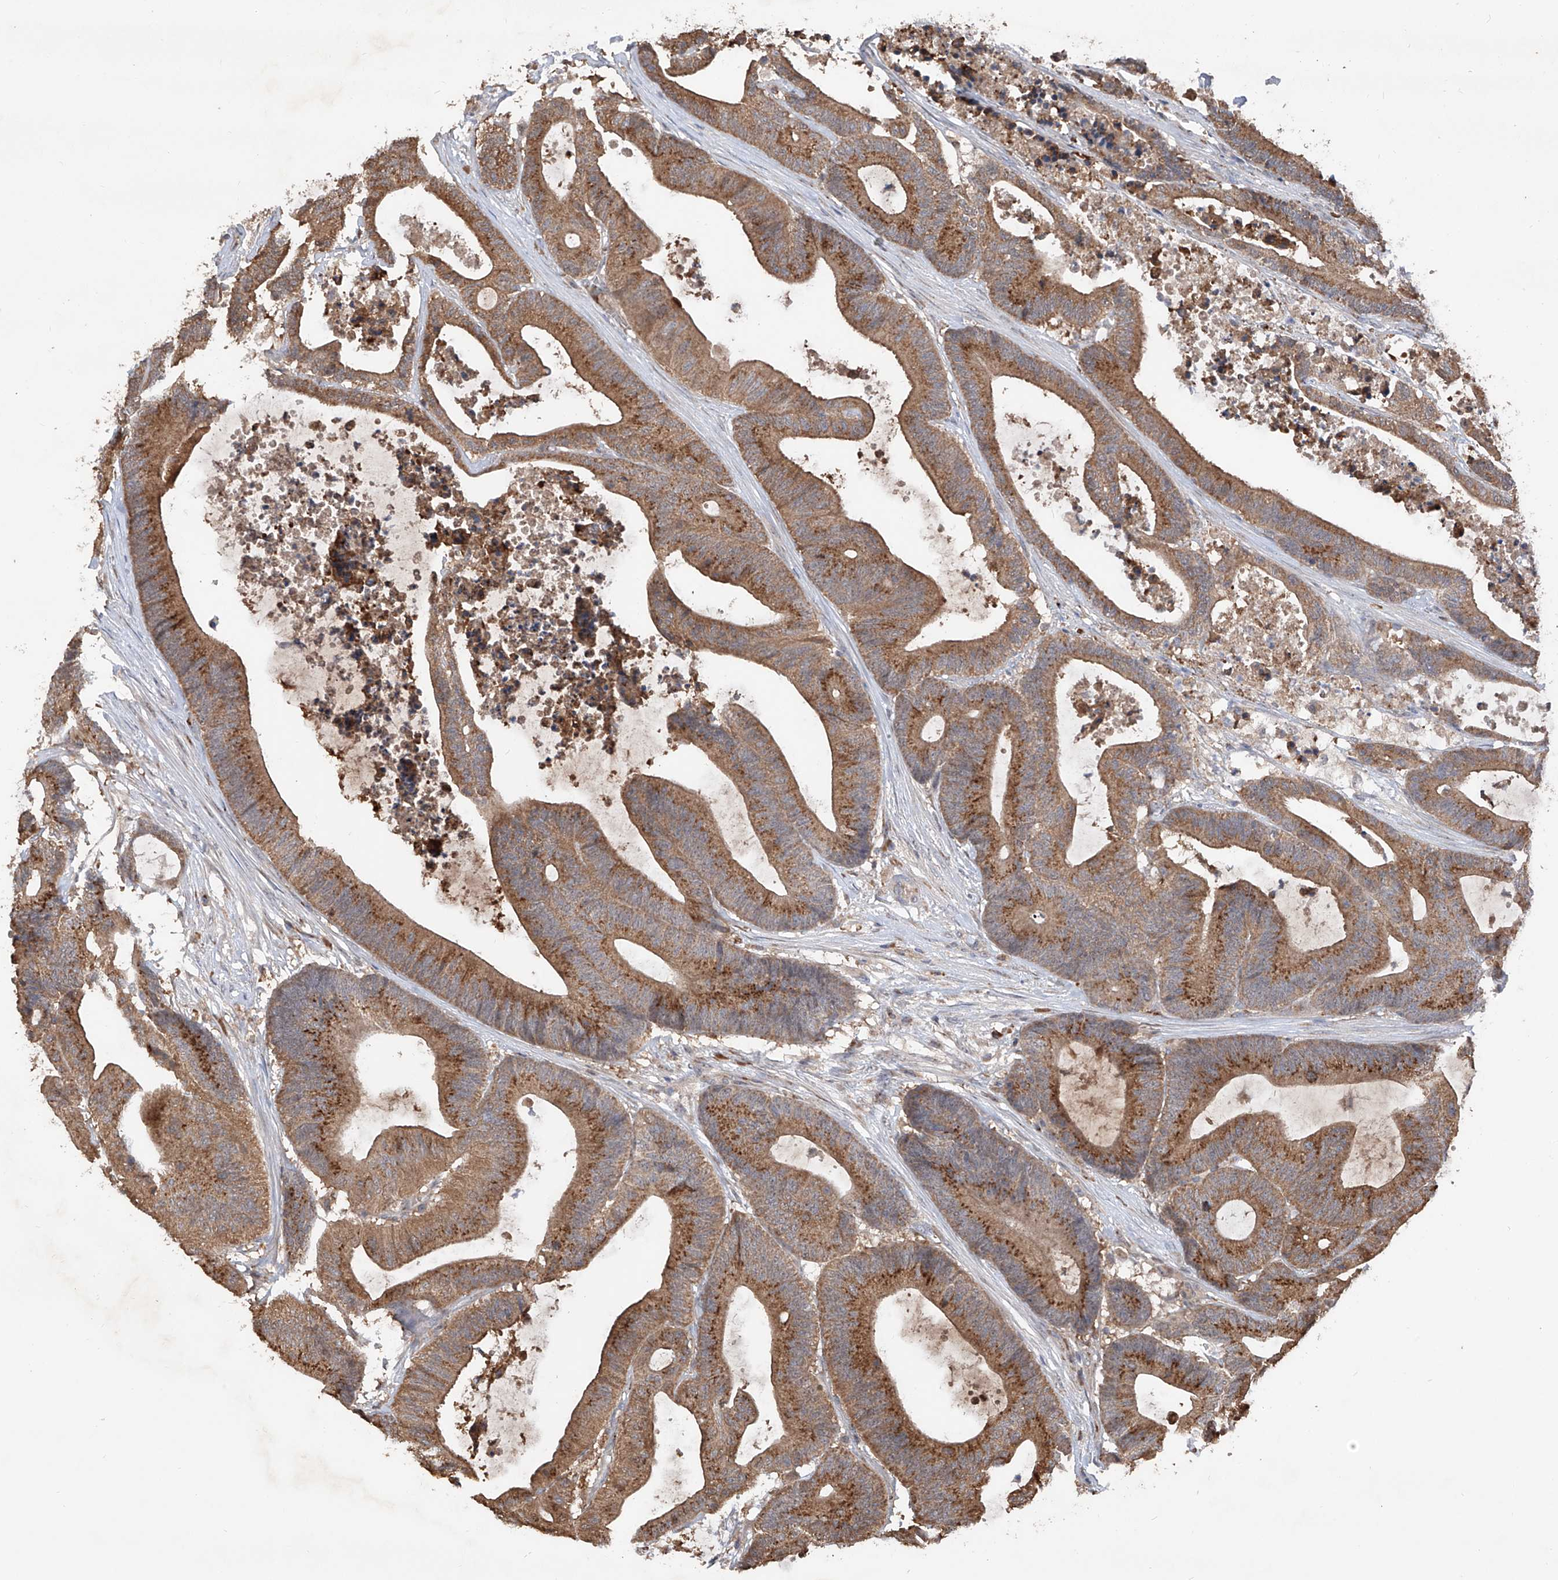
{"staining": {"intensity": "moderate", "quantity": ">75%", "location": "cytoplasmic/membranous"}, "tissue": "colorectal cancer", "cell_type": "Tumor cells", "image_type": "cancer", "snomed": [{"axis": "morphology", "description": "Adenocarcinoma, NOS"}, {"axis": "topography", "description": "Colon"}], "caption": "A brown stain shows moderate cytoplasmic/membranous expression of a protein in colorectal cancer tumor cells.", "gene": "EDN1", "patient": {"sex": "female", "age": 84}}